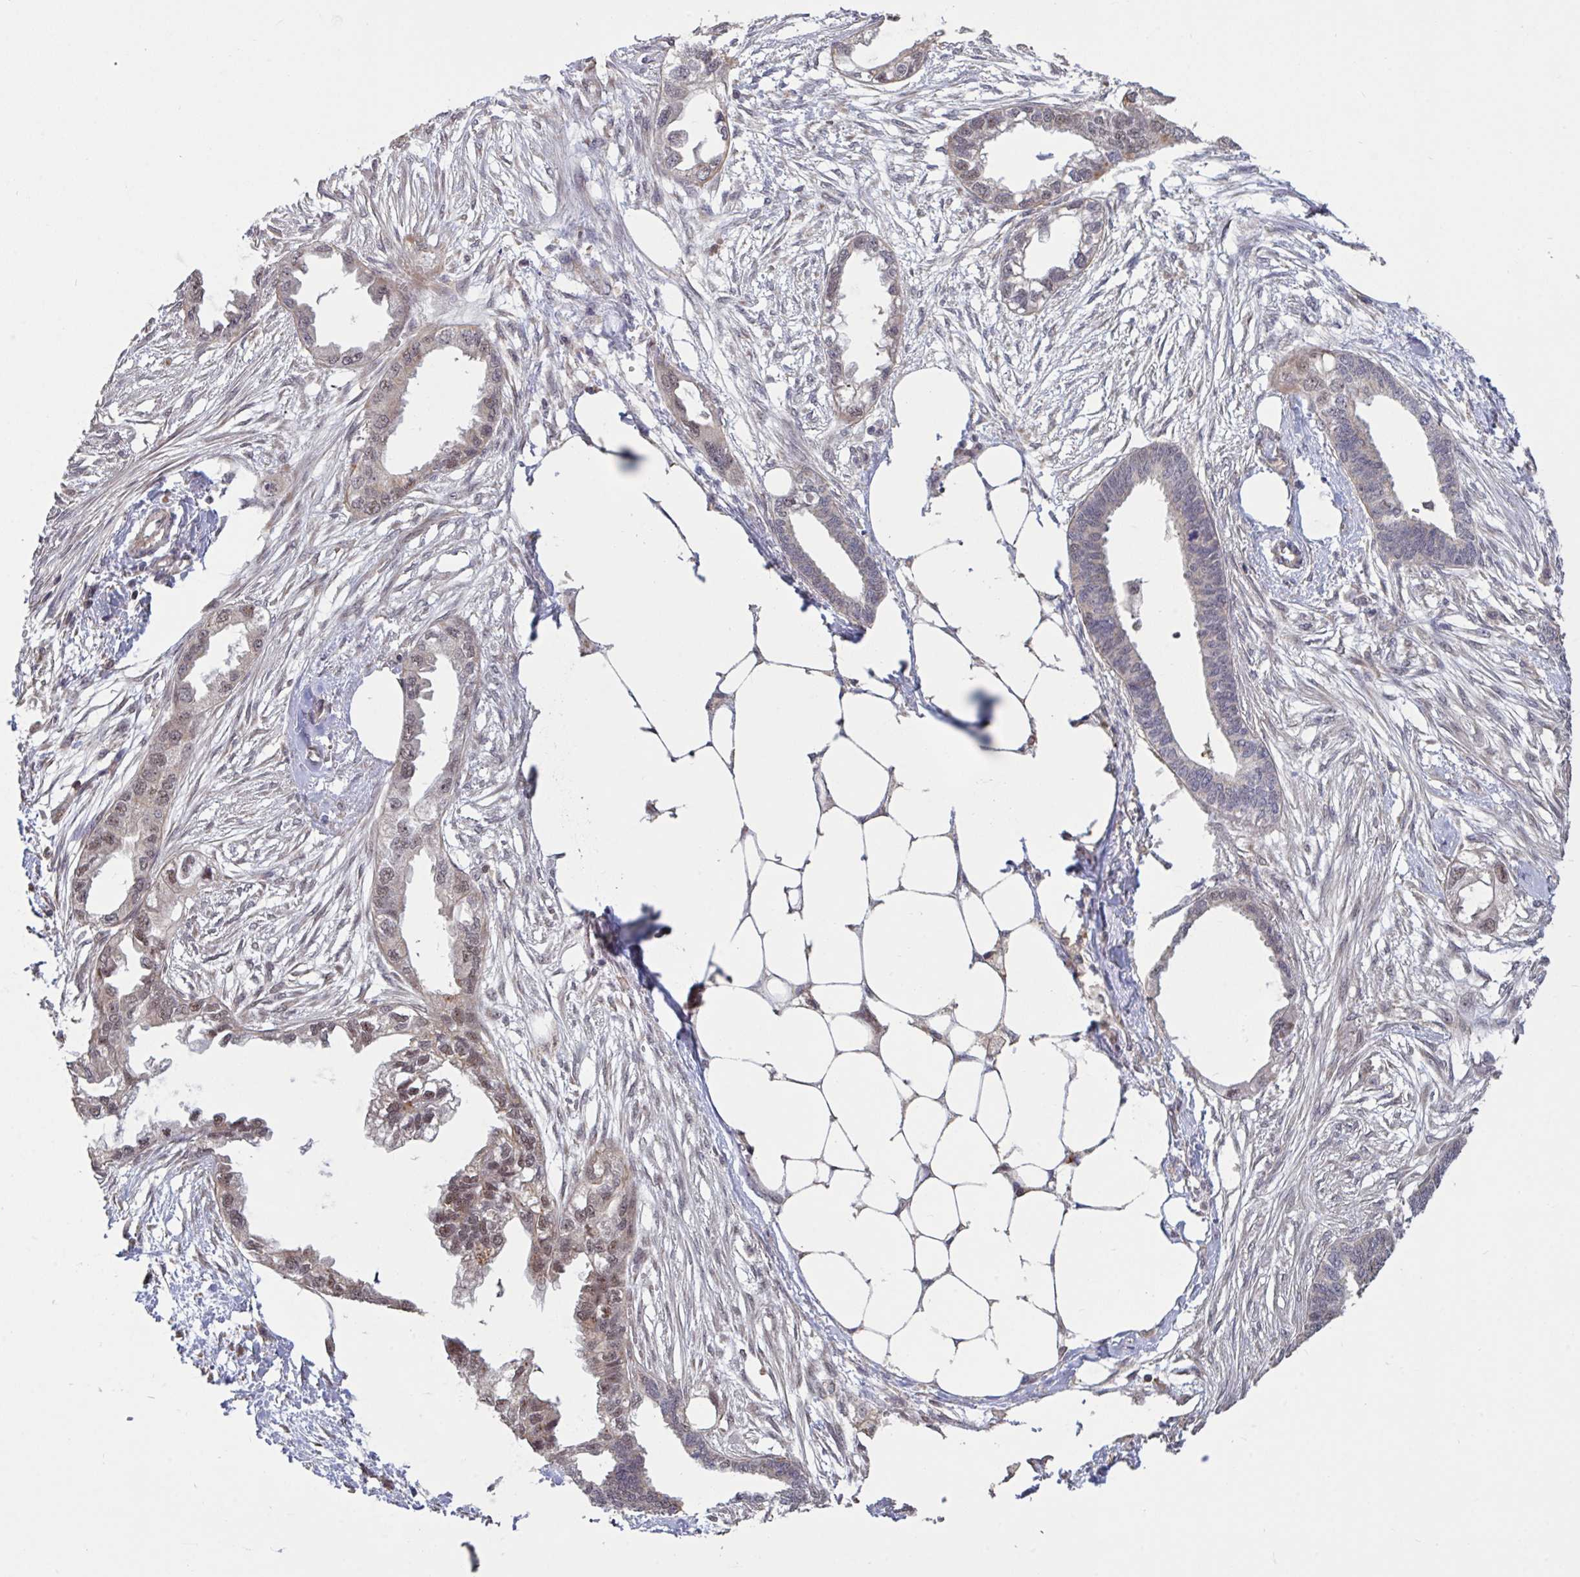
{"staining": {"intensity": "moderate", "quantity": "25%-75%", "location": "nuclear"}, "tissue": "endometrial cancer", "cell_type": "Tumor cells", "image_type": "cancer", "snomed": [{"axis": "morphology", "description": "Adenocarcinoma, NOS"}, {"axis": "morphology", "description": "Adenocarcinoma, metastatic, NOS"}, {"axis": "topography", "description": "Adipose tissue"}, {"axis": "topography", "description": "Endometrium"}], "caption": "Endometrial adenocarcinoma tissue exhibits moderate nuclear staining in approximately 25%-75% of tumor cells, visualized by immunohistochemistry.", "gene": "DDX39A", "patient": {"sex": "female", "age": 67}}